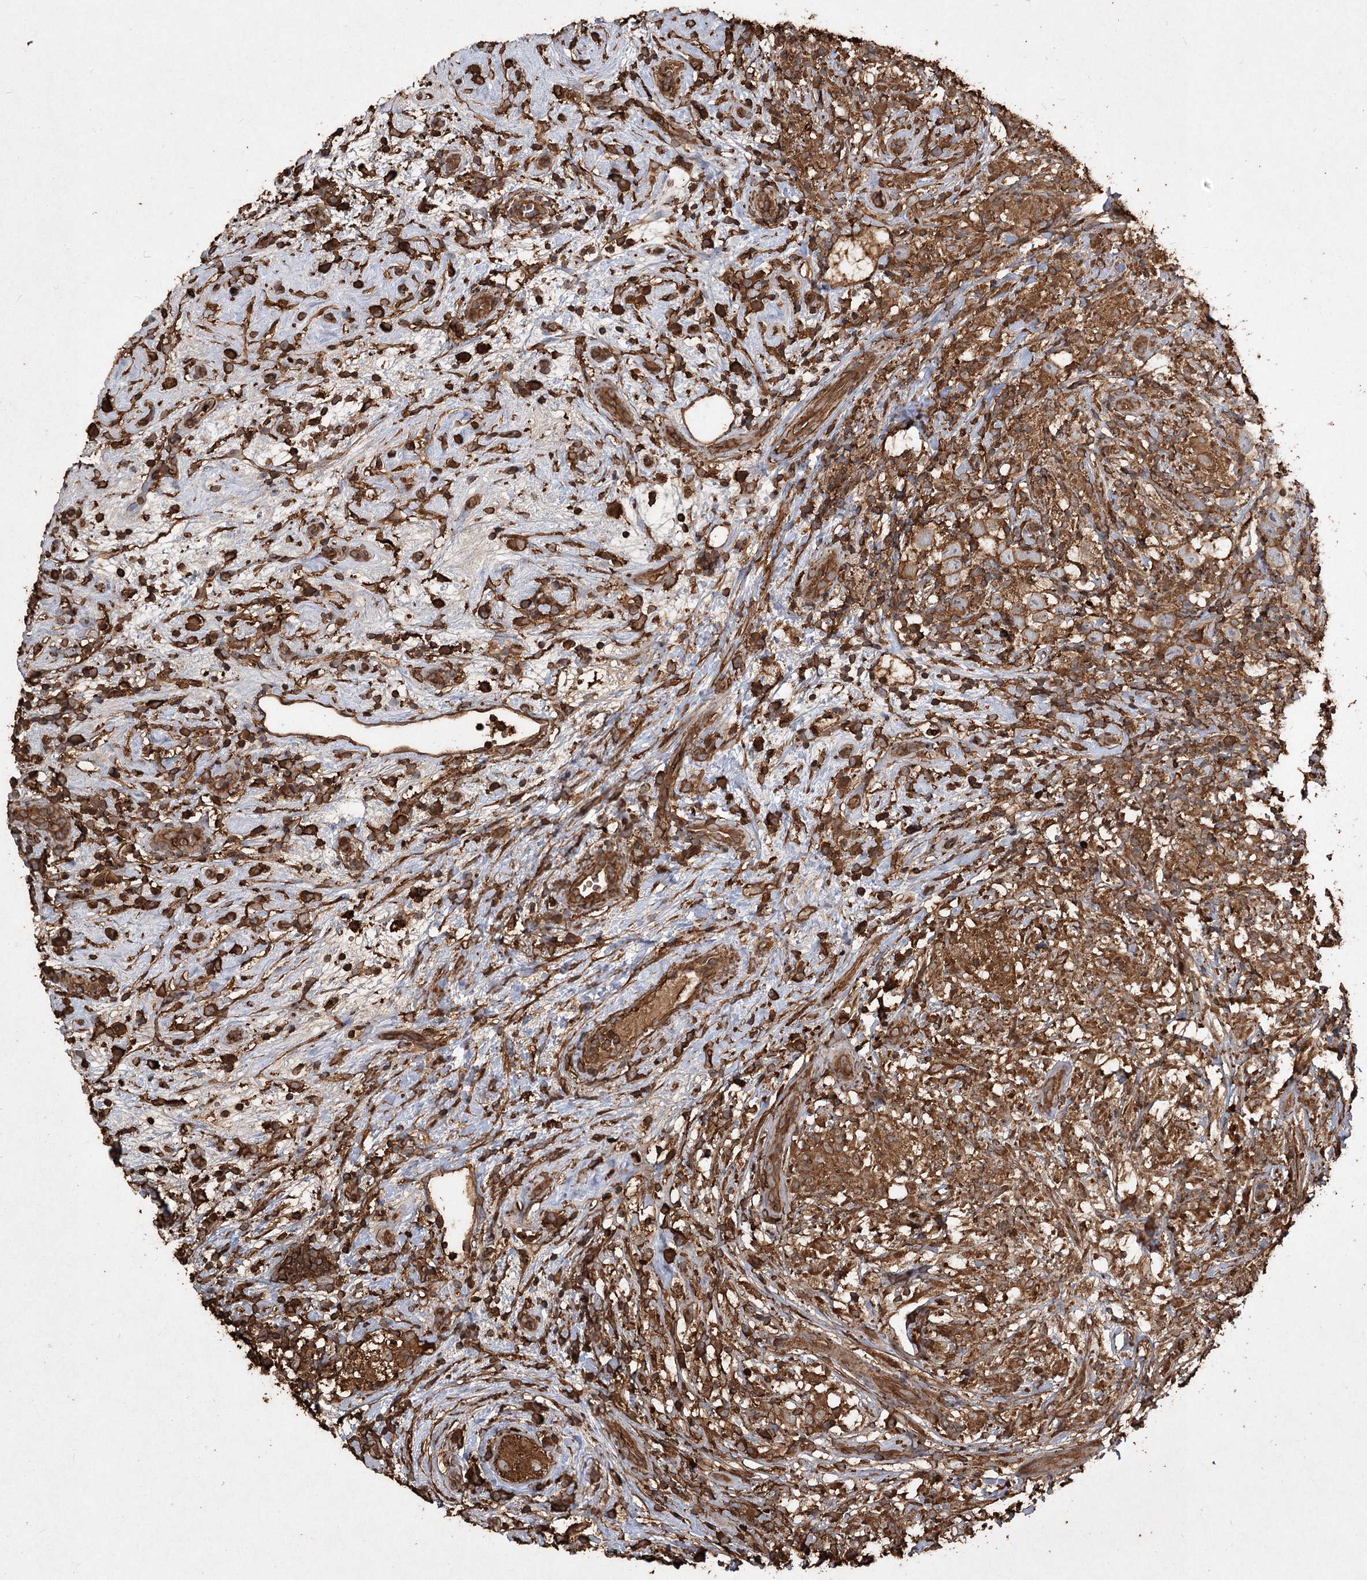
{"staining": {"intensity": "moderate", "quantity": ">75%", "location": "cytoplasmic/membranous"}, "tissue": "testis cancer", "cell_type": "Tumor cells", "image_type": "cancer", "snomed": [{"axis": "morphology", "description": "Seminoma, NOS"}, {"axis": "topography", "description": "Testis"}], "caption": "Protein analysis of testis cancer (seminoma) tissue shows moderate cytoplasmic/membranous staining in approximately >75% of tumor cells. The staining was performed using DAB, with brown indicating positive protein expression. Nuclei are stained blue with hematoxylin.", "gene": "PIK3C2A", "patient": {"sex": "male", "age": 49}}